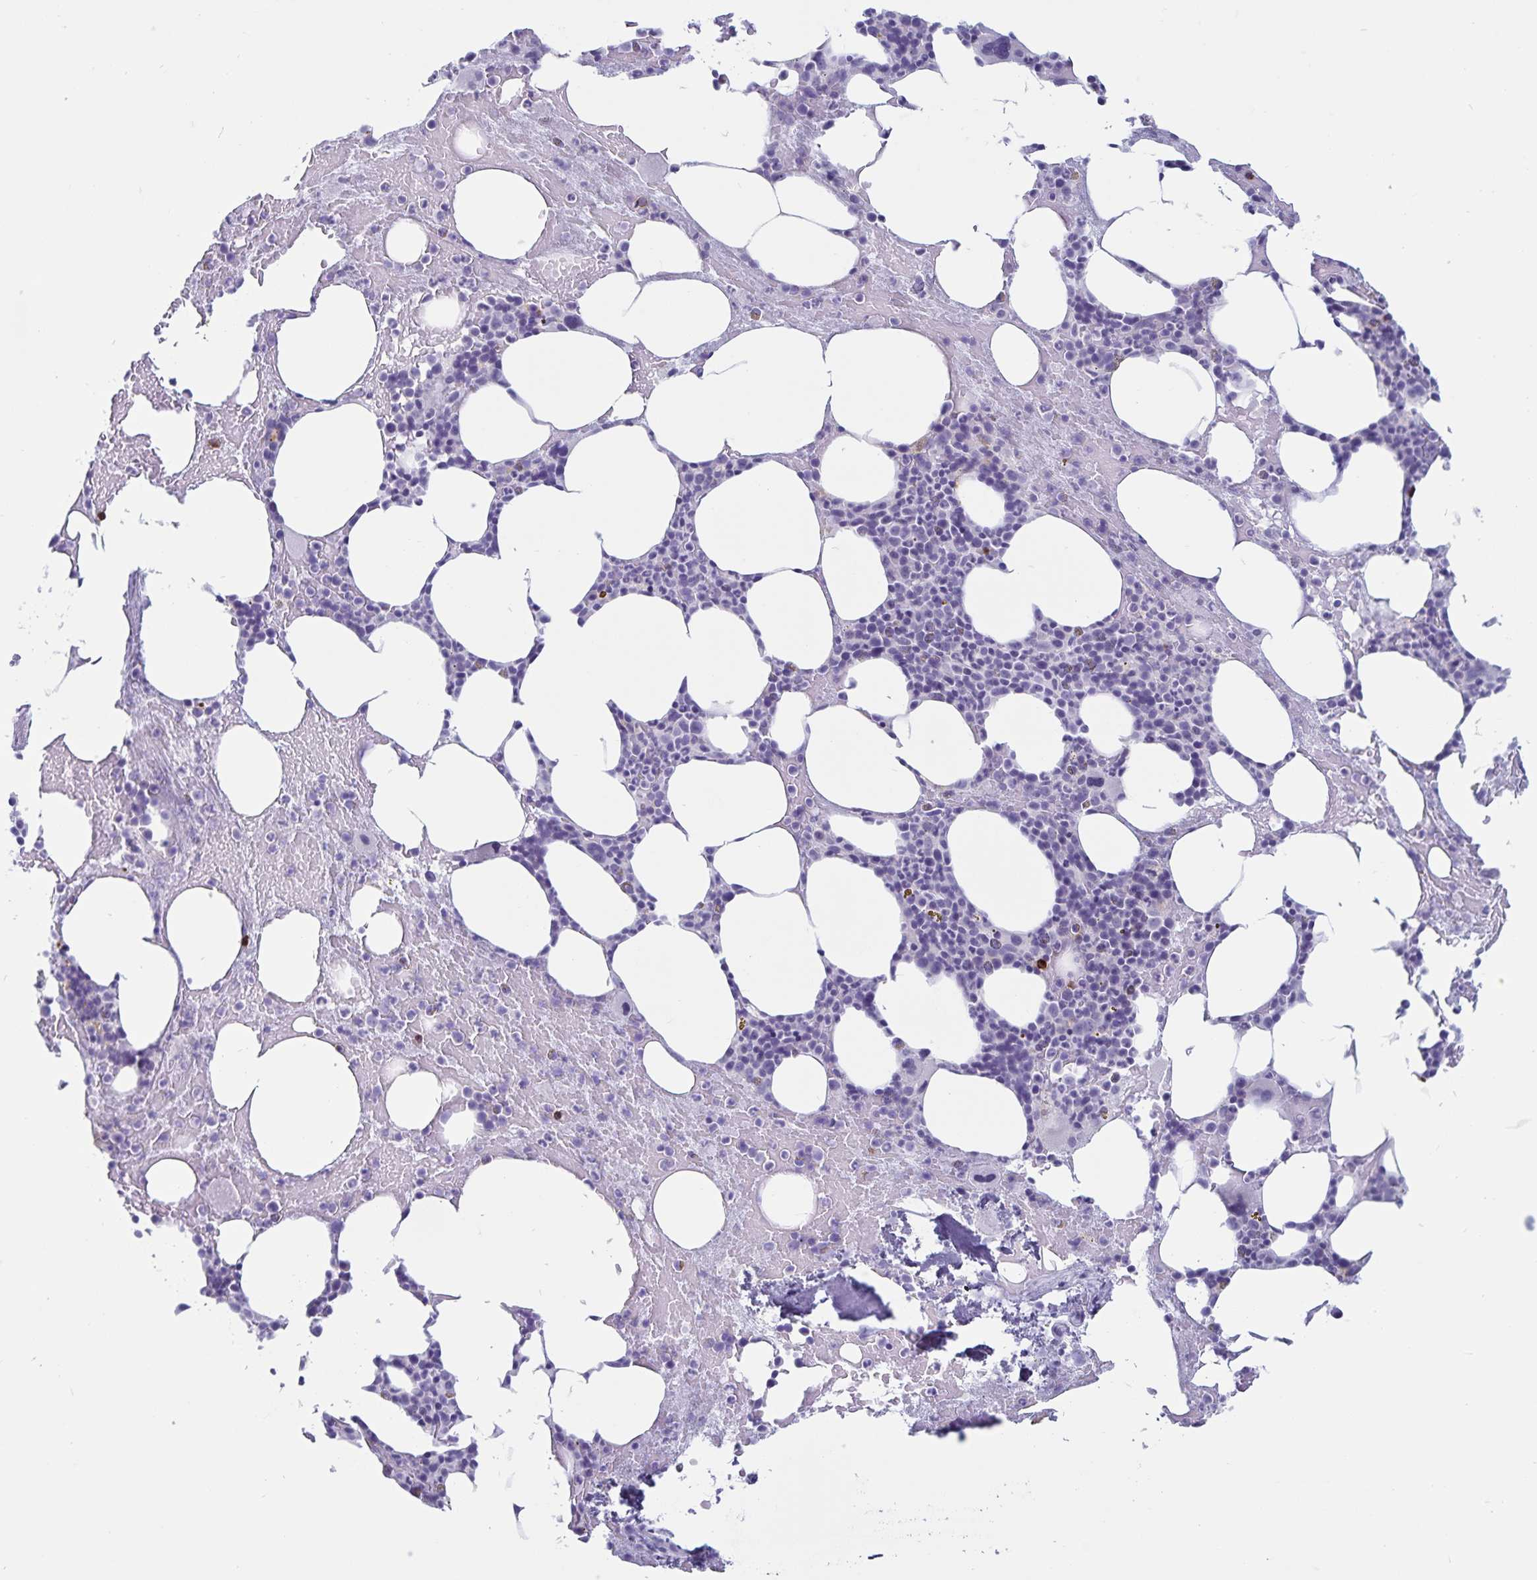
{"staining": {"intensity": "strong", "quantity": "<25%", "location": "cytoplasmic/membranous,nuclear"}, "tissue": "bone marrow", "cell_type": "Hematopoietic cells", "image_type": "normal", "snomed": [{"axis": "morphology", "description": "Normal tissue, NOS"}, {"axis": "topography", "description": "Bone marrow"}], "caption": "The micrograph reveals a brown stain indicating the presence of a protein in the cytoplasmic/membranous,nuclear of hematopoietic cells in bone marrow.", "gene": "GNLY", "patient": {"sex": "female", "age": 62}}